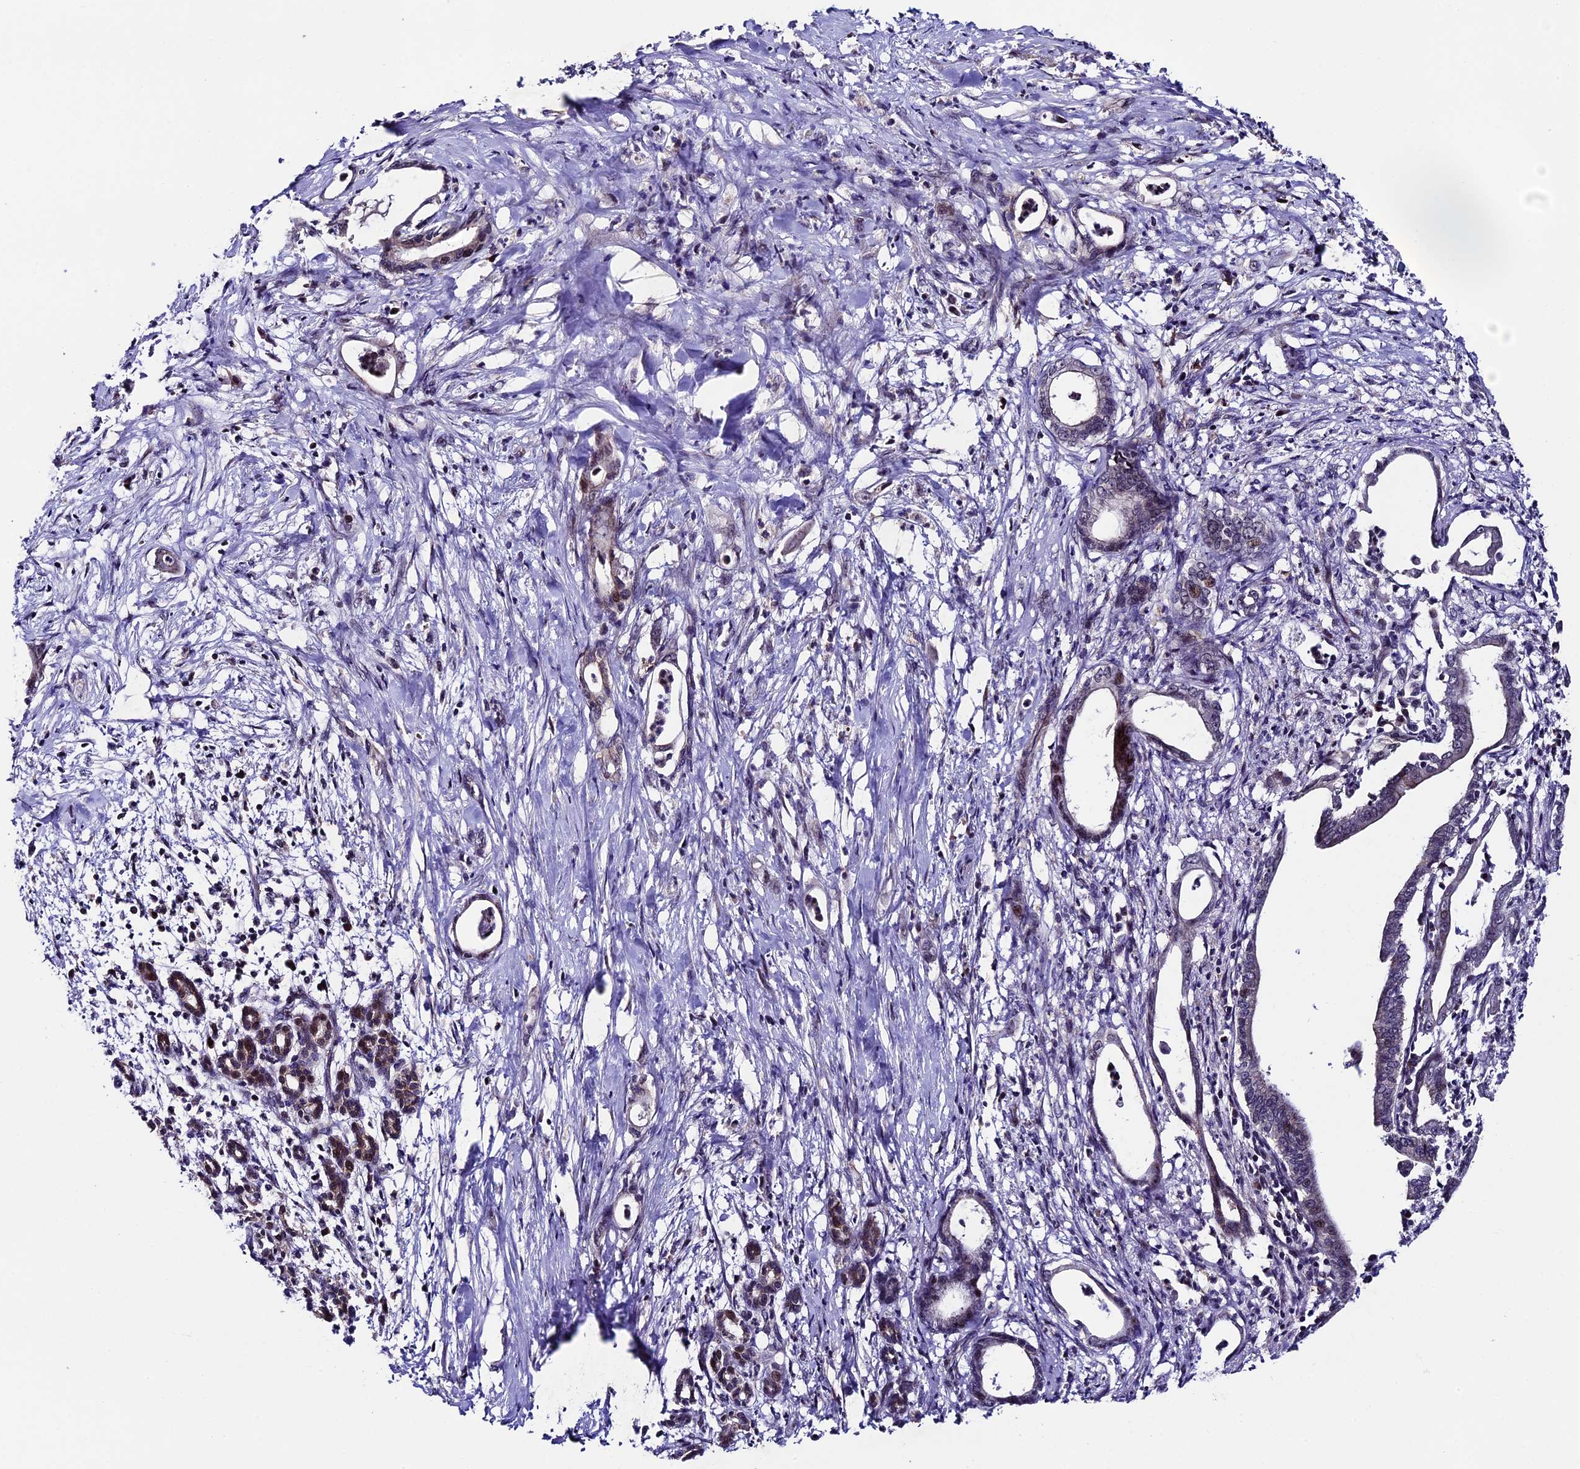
{"staining": {"intensity": "negative", "quantity": "none", "location": "none"}, "tissue": "pancreatic cancer", "cell_type": "Tumor cells", "image_type": "cancer", "snomed": [{"axis": "morphology", "description": "Adenocarcinoma, NOS"}, {"axis": "topography", "description": "Pancreas"}], "caption": "This histopathology image is of pancreatic cancer stained with IHC to label a protein in brown with the nuclei are counter-stained blue. There is no staining in tumor cells. (Brightfield microscopy of DAB IHC at high magnification).", "gene": "SIPA1L3", "patient": {"sex": "female", "age": 55}}